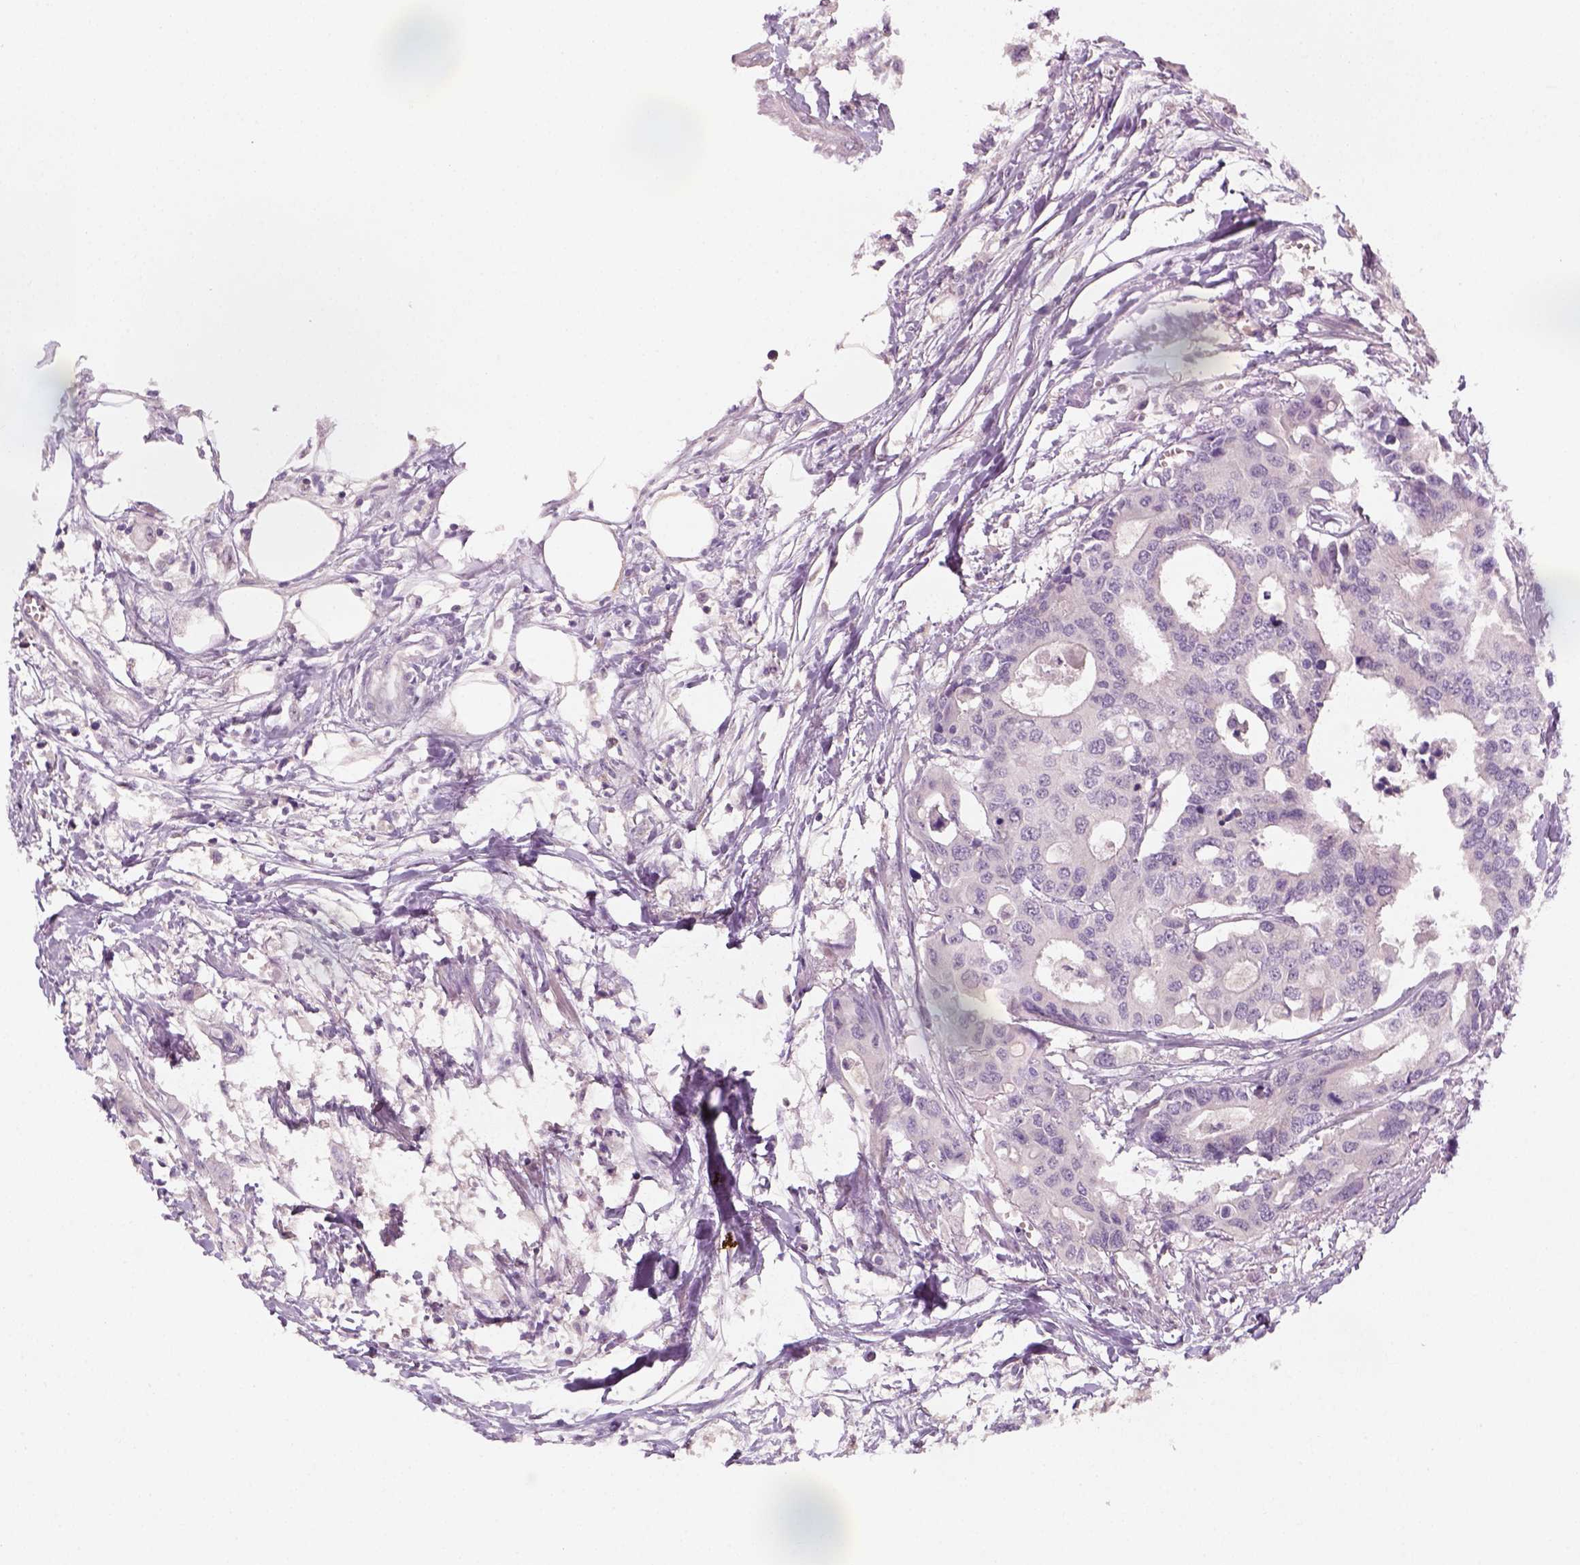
{"staining": {"intensity": "negative", "quantity": "none", "location": "none"}, "tissue": "colorectal cancer", "cell_type": "Tumor cells", "image_type": "cancer", "snomed": [{"axis": "morphology", "description": "Adenocarcinoma, NOS"}, {"axis": "topography", "description": "Colon"}], "caption": "Immunohistochemical staining of human colorectal cancer (adenocarcinoma) exhibits no significant expression in tumor cells. Brightfield microscopy of IHC stained with DAB (3,3'-diaminobenzidine) (brown) and hematoxylin (blue), captured at high magnification.", "gene": "GFI1B", "patient": {"sex": "male", "age": 77}}